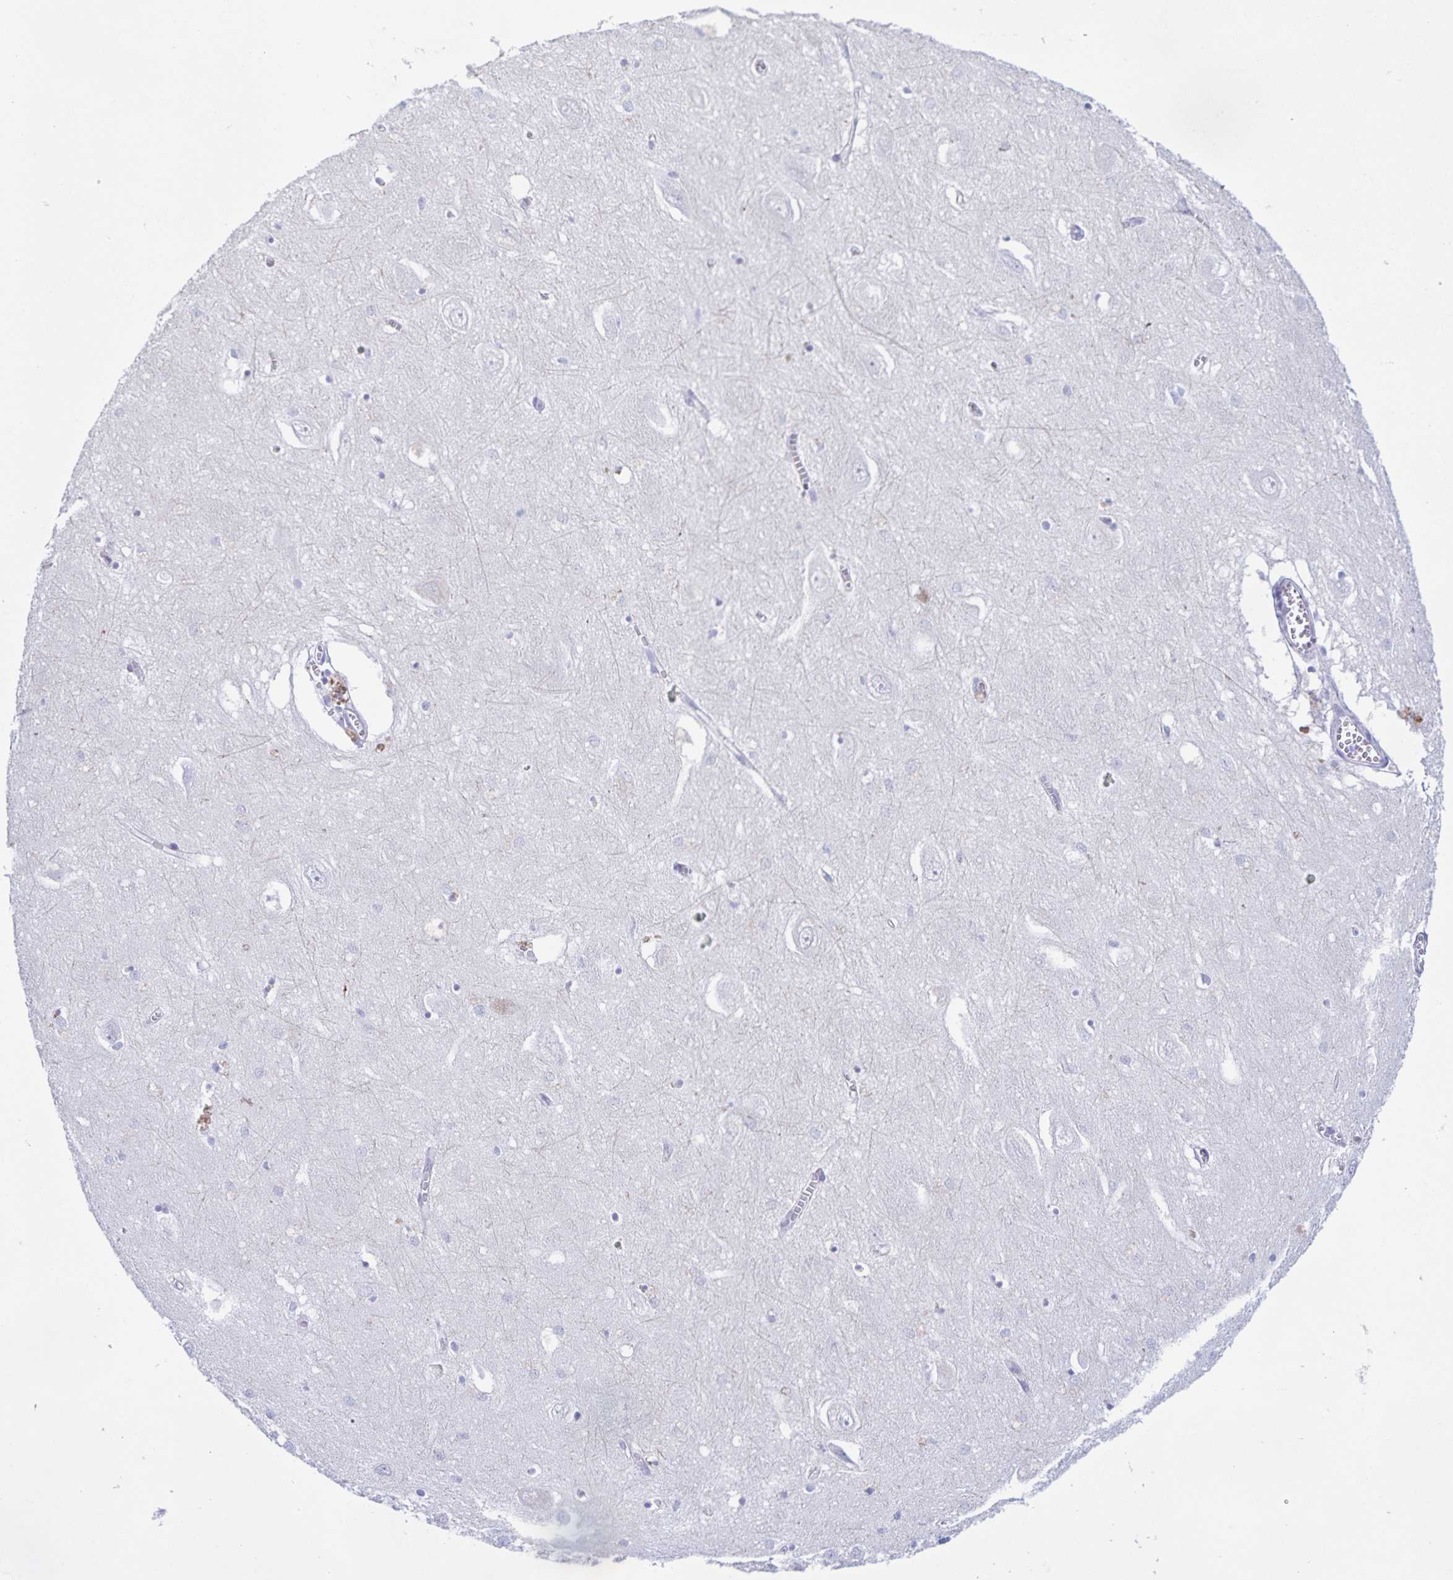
{"staining": {"intensity": "negative", "quantity": "none", "location": "none"}, "tissue": "hippocampus", "cell_type": "Glial cells", "image_type": "normal", "snomed": [{"axis": "morphology", "description": "Normal tissue, NOS"}, {"axis": "topography", "description": "Hippocampus"}], "caption": "The histopathology image reveals no significant positivity in glial cells of hippocampus. (DAB IHC, high magnification).", "gene": "CATSPER4", "patient": {"sex": "female", "age": 64}}